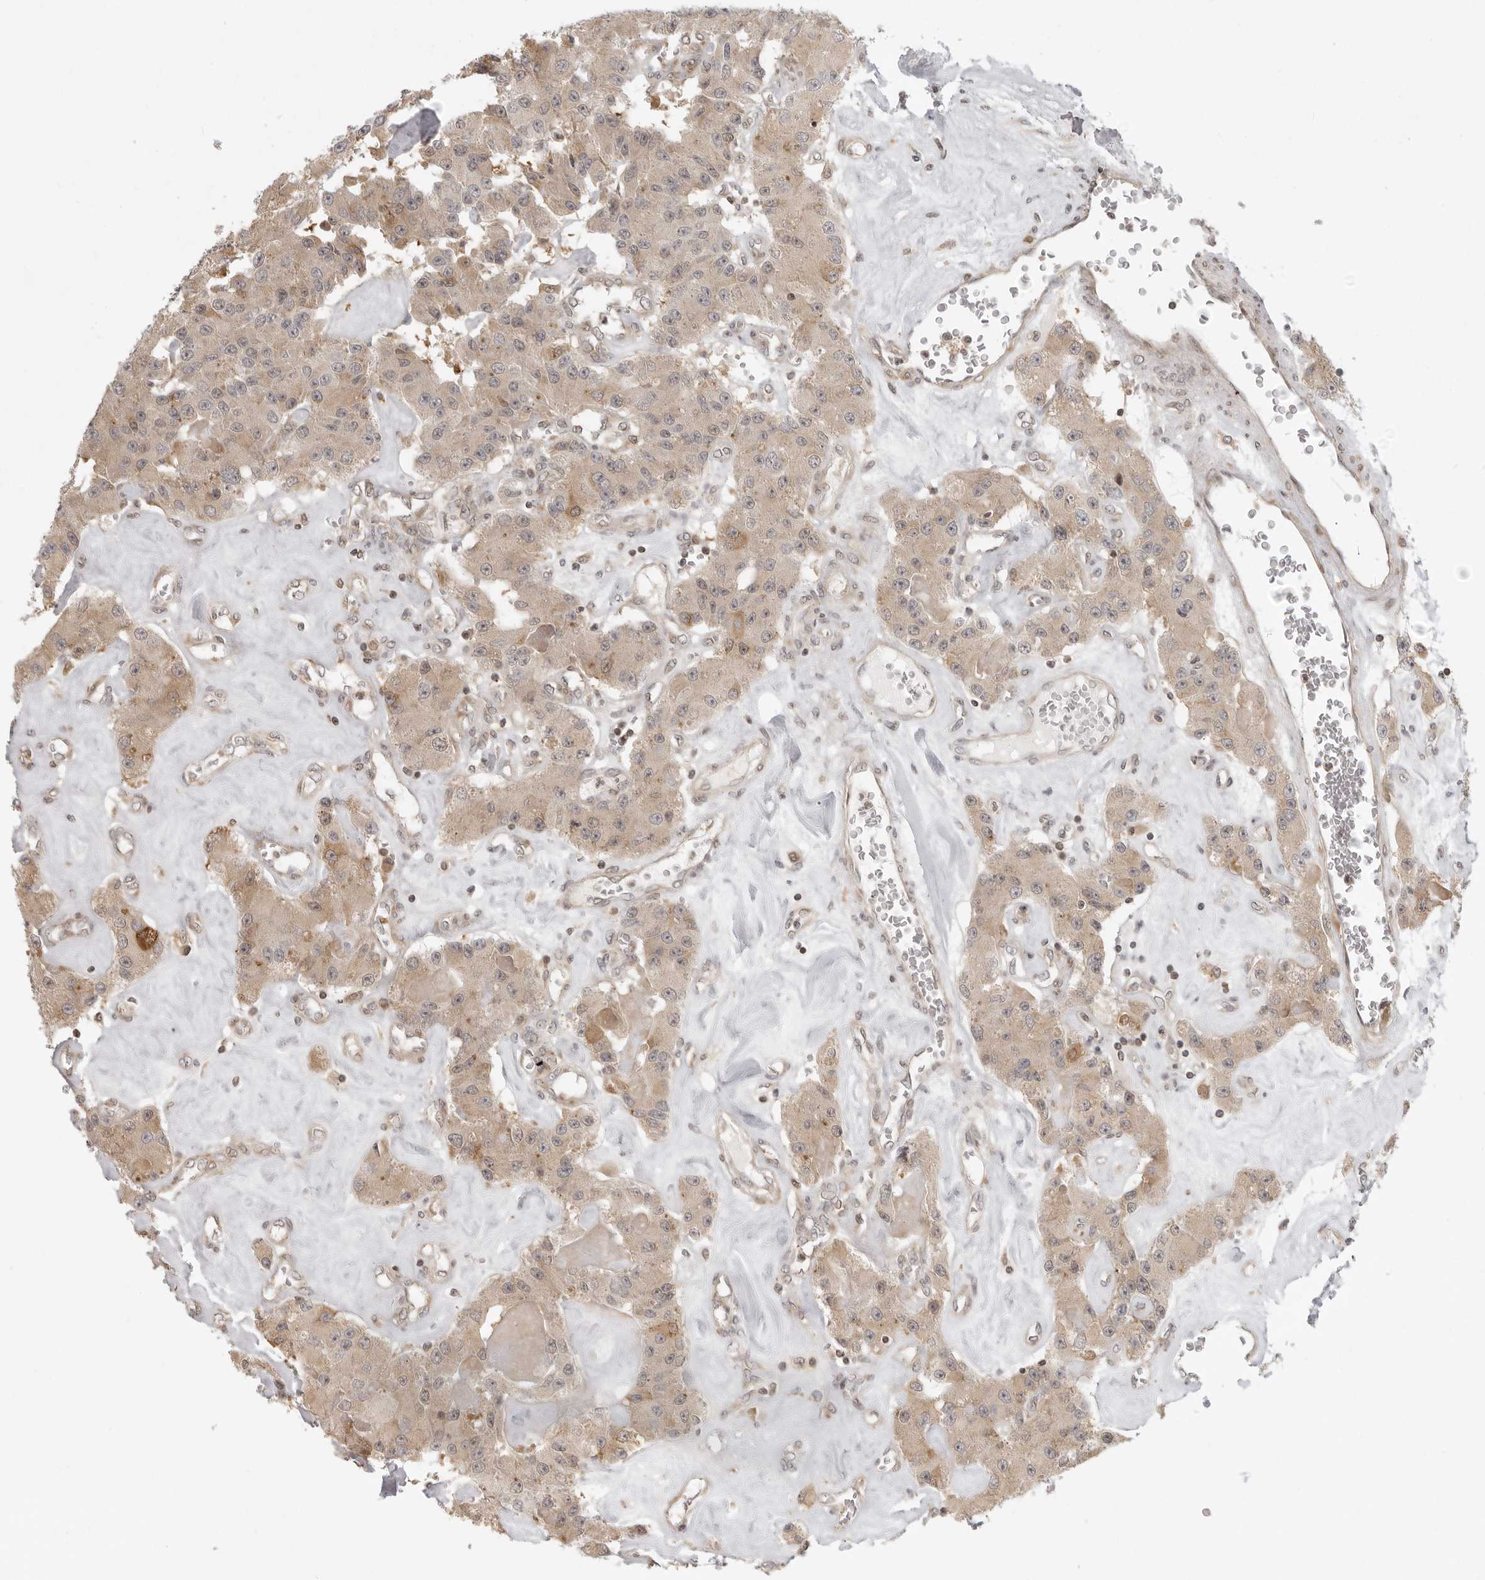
{"staining": {"intensity": "weak", "quantity": ">75%", "location": "cytoplasmic/membranous"}, "tissue": "carcinoid", "cell_type": "Tumor cells", "image_type": "cancer", "snomed": [{"axis": "morphology", "description": "Carcinoid, malignant, NOS"}, {"axis": "topography", "description": "Pancreas"}], "caption": "Carcinoid (malignant) stained for a protein (brown) demonstrates weak cytoplasmic/membranous positive positivity in approximately >75% of tumor cells.", "gene": "PRRC2A", "patient": {"sex": "male", "age": 41}}